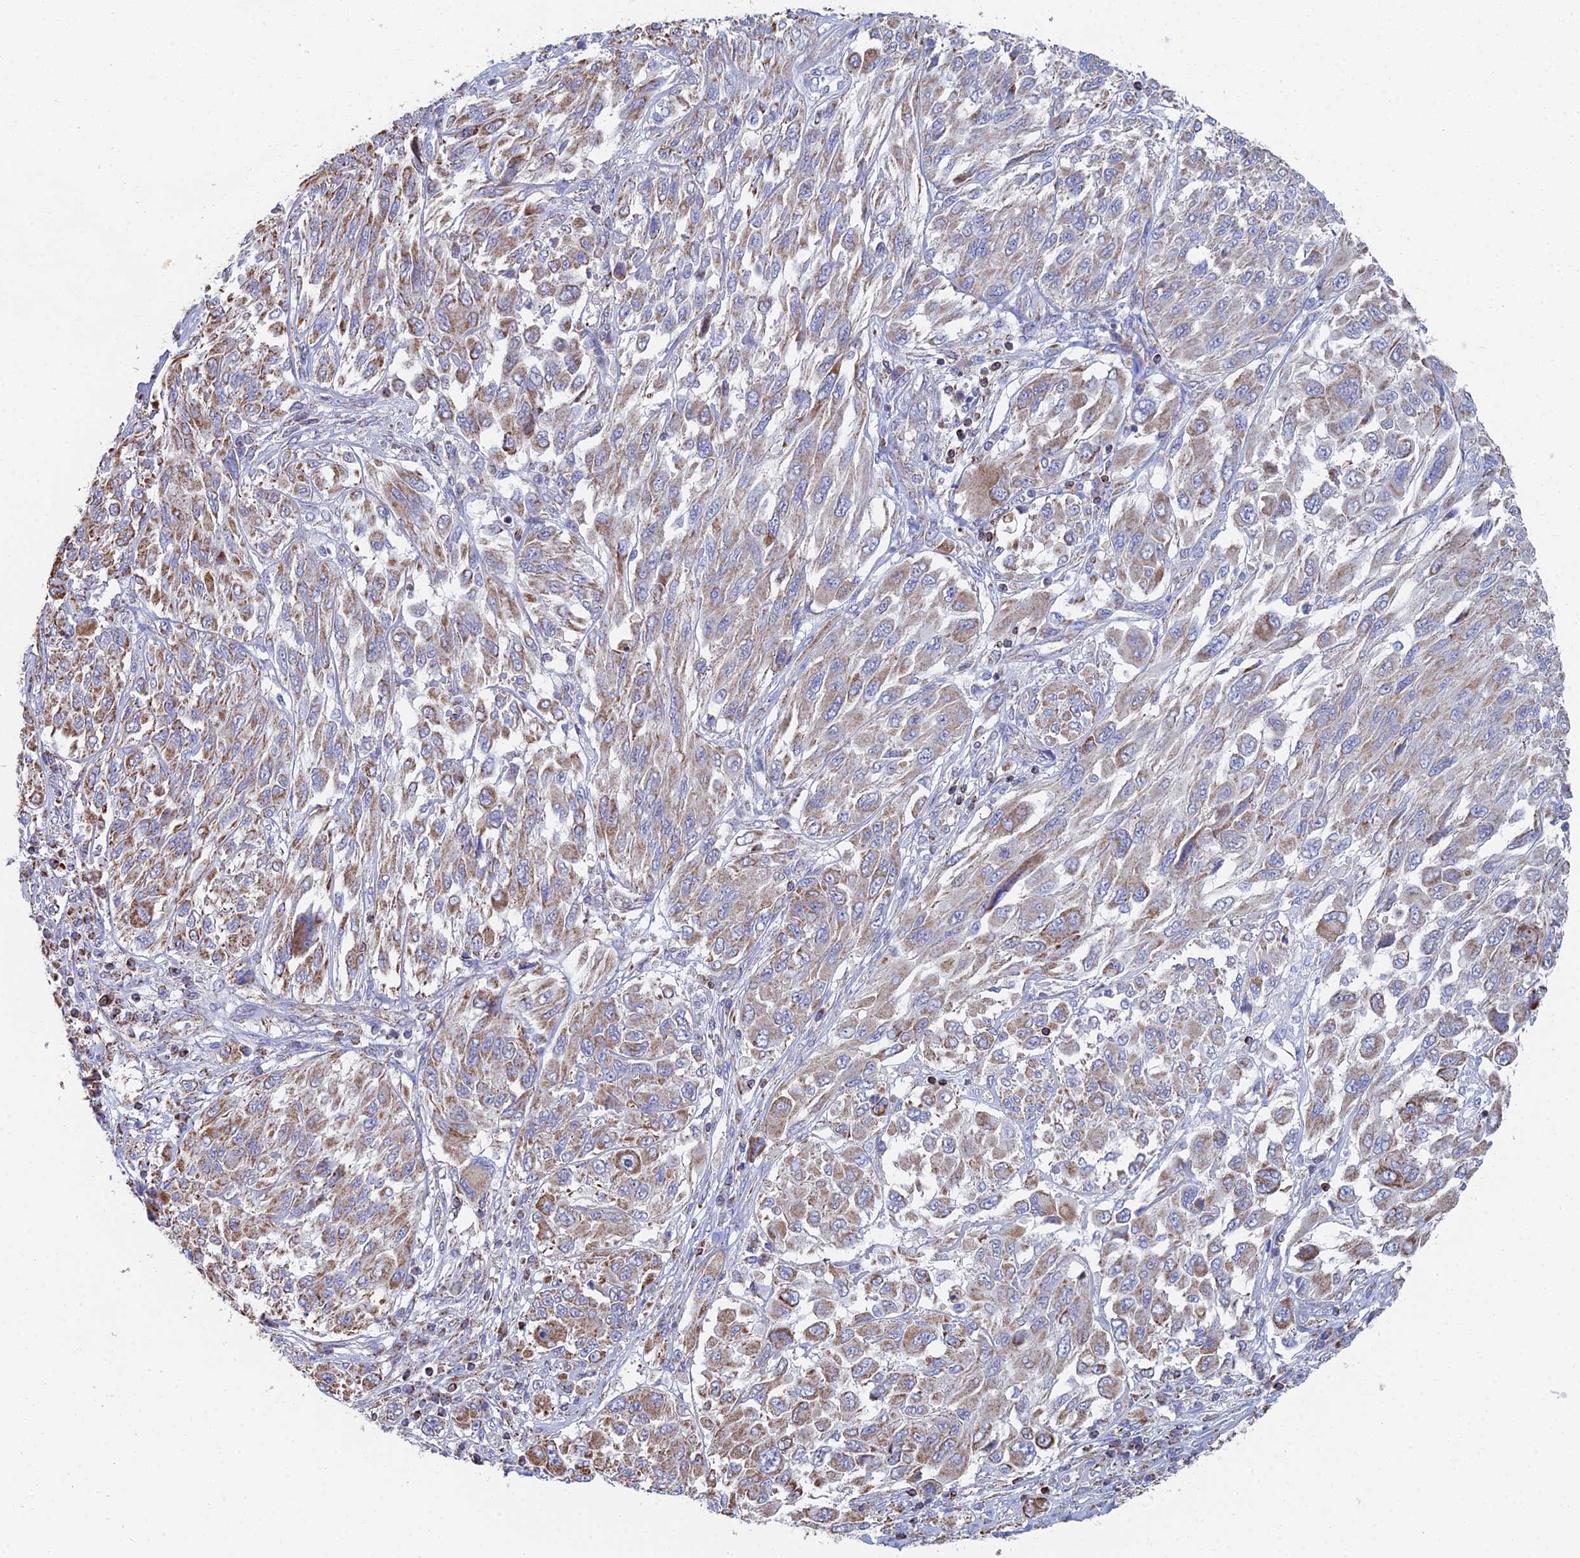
{"staining": {"intensity": "moderate", "quantity": "25%-75%", "location": "cytoplasmic/membranous"}, "tissue": "melanoma", "cell_type": "Tumor cells", "image_type": "cancer", "snomed": [{"axis": "morphology", "description": "Malignant melanoma, NOS"}, {"axis": "topography", "description": "Skin"}], "caption": "Malignant melanoma was stained to show a protein in brown. There is medium levels of moderate cytoplasmic/membranous positivity in approximately 25%-75% of tumor cells.", "gene": "SPOCK2", "patient": {"sex": "female", "age": 91}}